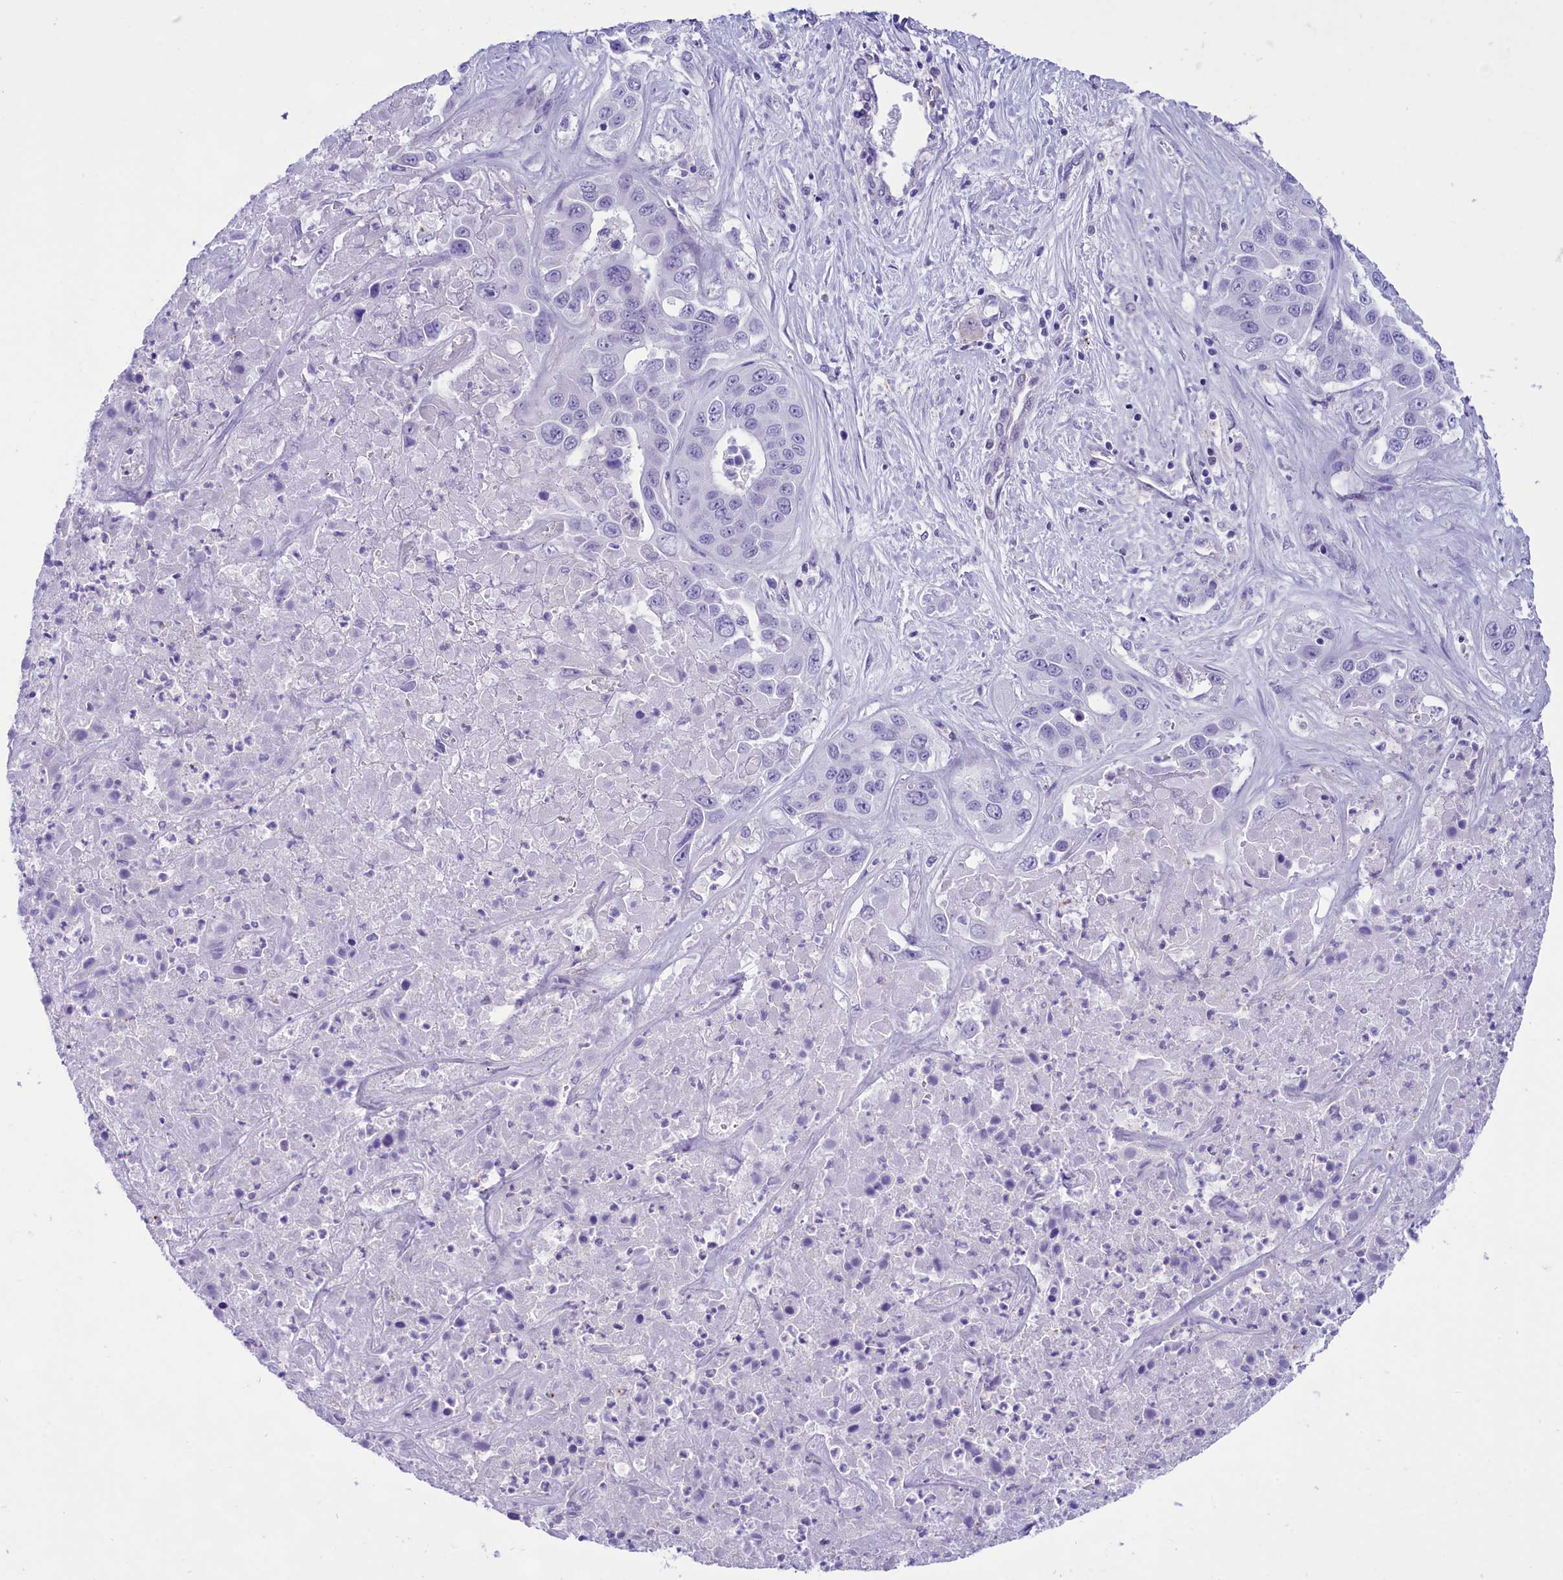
{"staining": {"intensity": "negative", "quantity": "none", "location": "none"}, "tissue": "liver cancer", "cell_type": "Tumor cells", "image_type": "cancer", "snomed": [{"axis": "morphology", "description": "Cholangiocarcinoma"}, {"axis": "topography", "description": "Liver"}], "caption": "High power microscopy histopathology image of an IHC image of liver cancer (cholangiocarcinoma), revealing no significant positivity in tumor cells.", "gene": "RPS6KB1", "patient": {"sex": "female", "age": 52}}